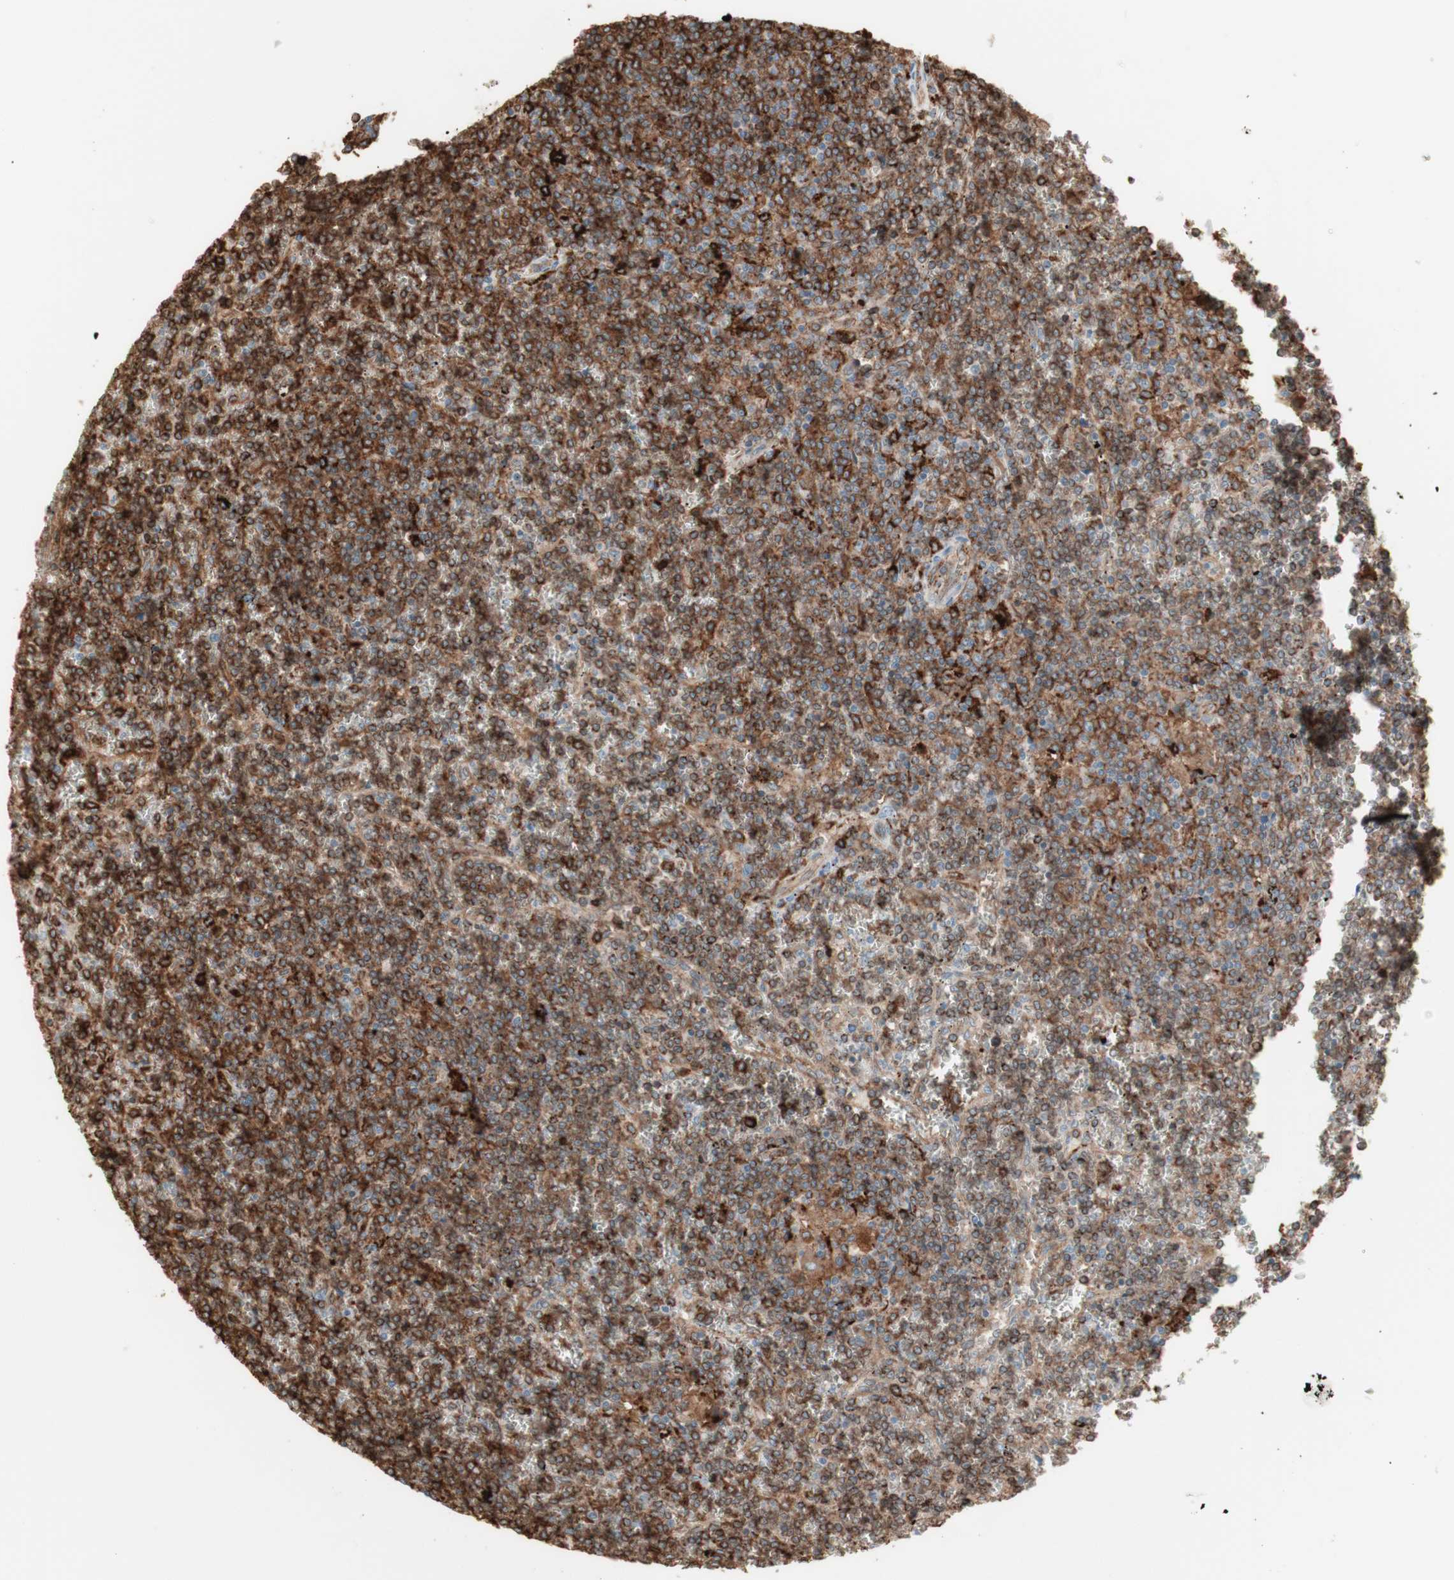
{"staining": {"intensity": "strong", "quantity": ">75%", "location": "cytoplasmic/membranous"}, "tissue": "lymphoma", "cell_type": "Tumor cells", "image_type": "cancer", "snomed": [{"axis": "morphology", "description": "Malignant lymphoma, non-Hodgkin's type, Low grade"}, {"axis": "topography", "description": "Spleen"}], "caption": "Strong cytoplasmic/membranous staining is seen in approximately >75% of tumor cells in lymphoma. (Brightfield microscopy of DAB IHC at high magnification).", "gene": "HLA-DPB1", "patient": {"sex": "female", "age": 19}}